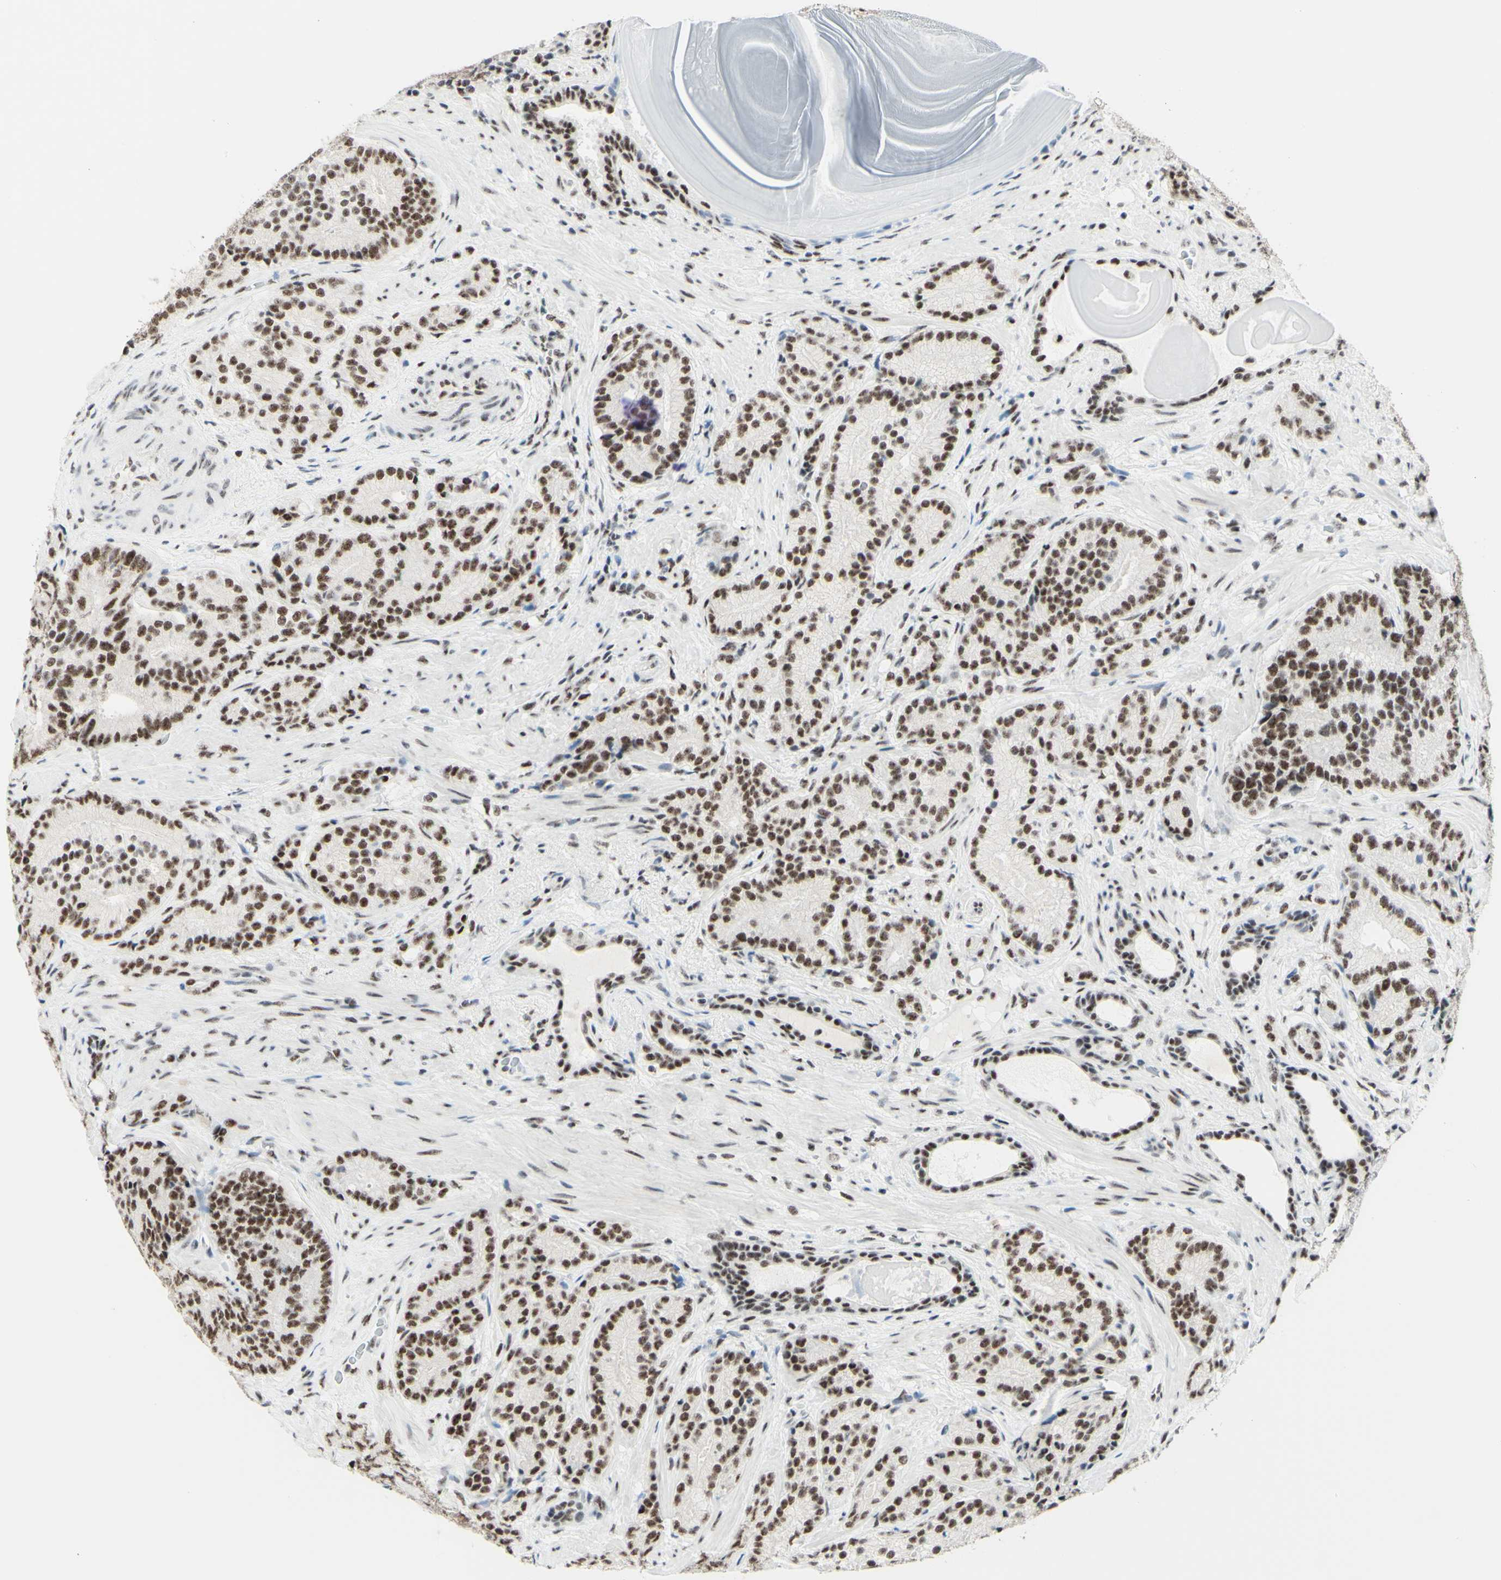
{"staining": {"intensity": "moderate", "quantity": "25%-75%", "location": "nuclear"}, "tissue": "prostate cancer", "cell_type": "Tumor cells", "image_type": "cancer", "snomed": [{"axis": "morphology", "description": "Adenocarcinoma, High grade"}, {"axis": "topography", "description": "Prostate"}], "caption": "This histopathology image exhibits immunohistochemistry staining of human high-grade adenocarcinoma (prostate), with medium moderate nuclear staining in approximately 25%-75% of tumor cells.", "gene": "WTAP", "patient": {"sex": "male", "age": 61}}